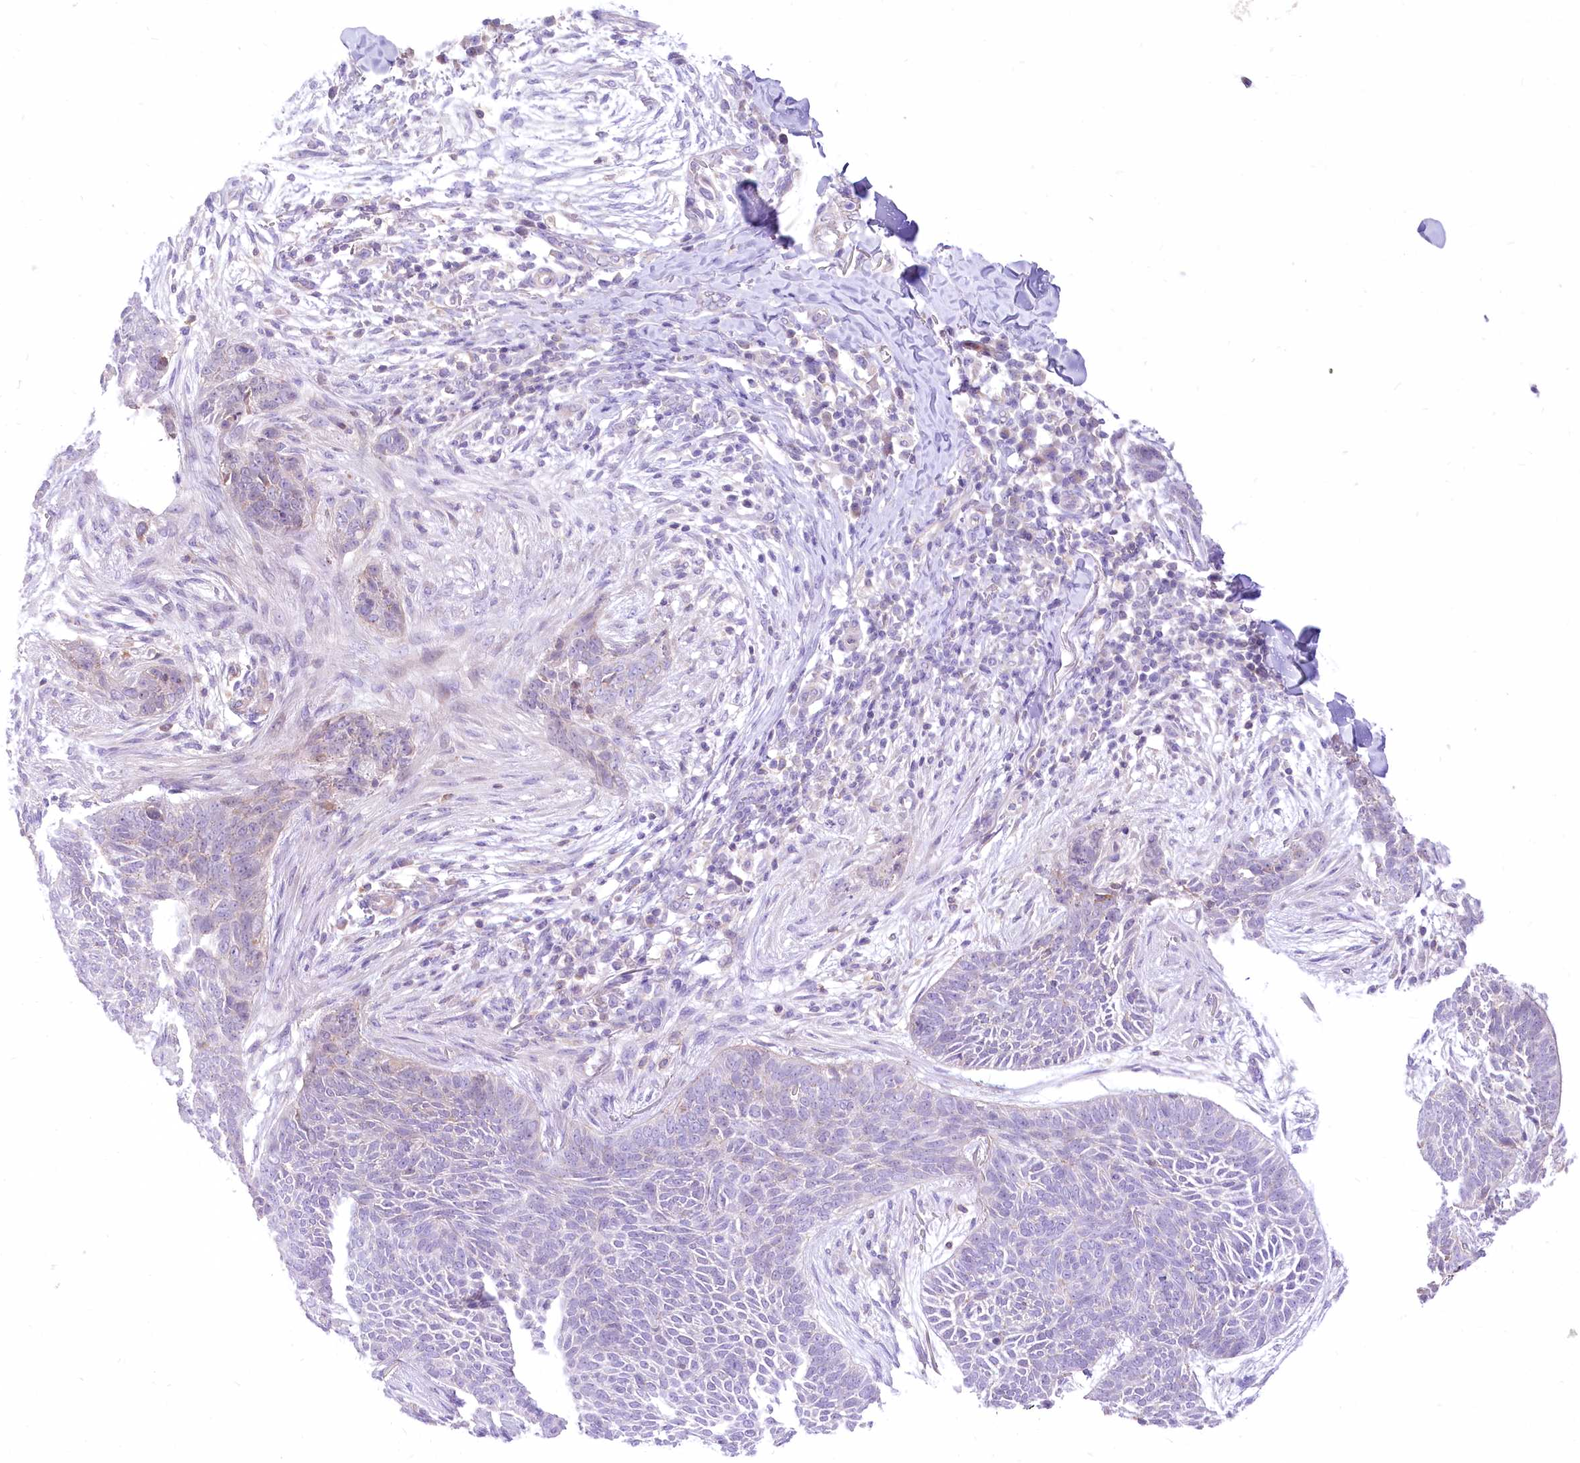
{"staining": {"intensity": "negative", "quantity": "none", "location": "none"}, "tissue": "skin cancer", "cell_type": "Tumor cells", "image_type": "cancer", "snomed": [{"axis": "morphology", "description": "Basal cell carcinoma"}, {"axis": "topography", "description": "Skin"}], "caption": "DAB (3,3'-diaminobenzidine) immunohistochemical staining of basal cell carcinoma (skin) demonstrates no significant positivity in tumor cells. Nuclei are stained in blue.", "gene": "HELT", "patient": {"sex": "male", "age": 85}}